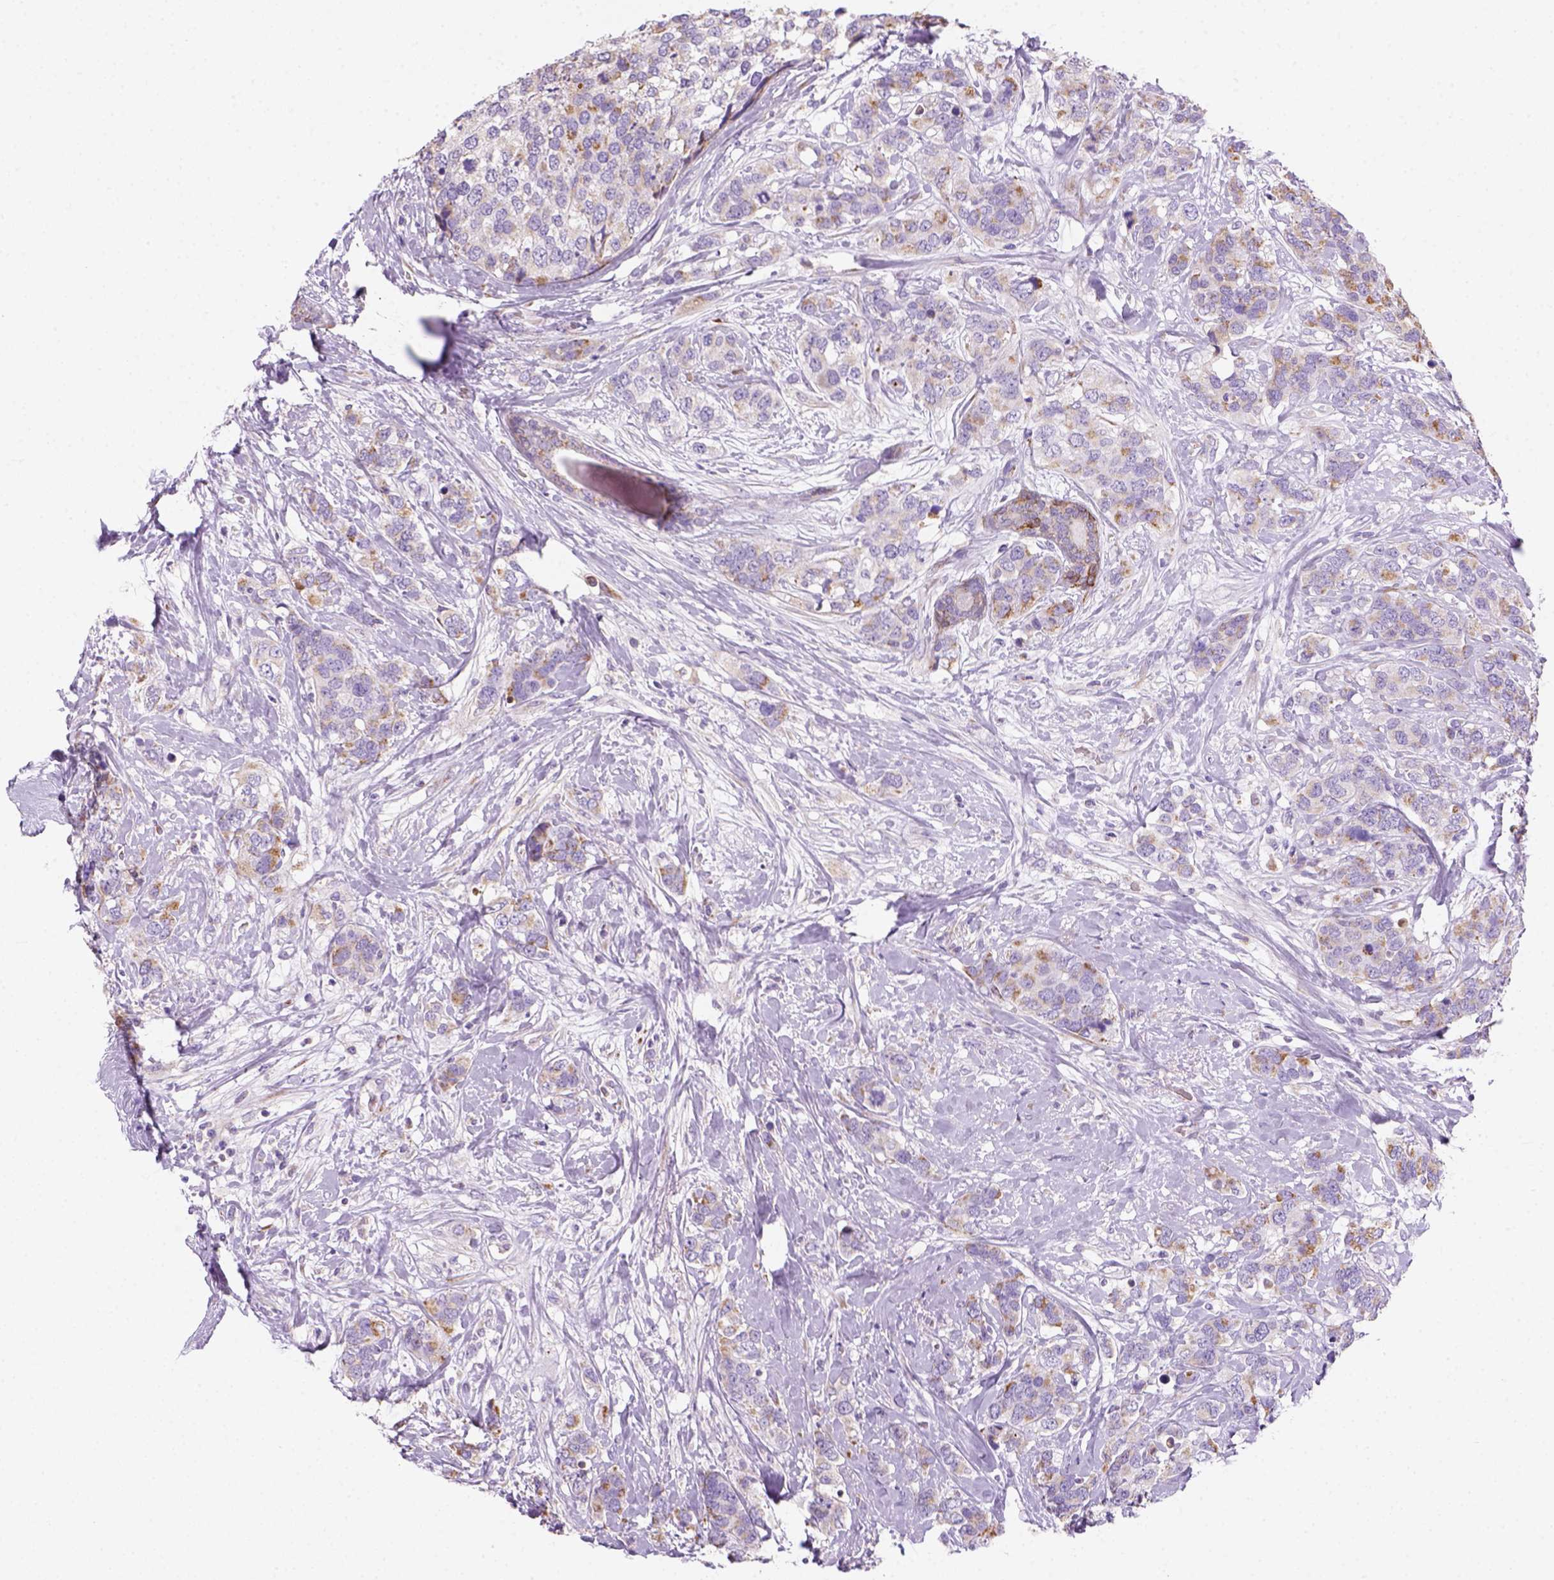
{"staining": {"intensity": "weak", "quantity": "25%-75%", "location": "cytoplasmic/membranous"}, "tissue": "breast cancer", "cell_type": "Tumor cells", "image_type": "cancer", "snomed": [{"axis": "morphology", "description": "Lobular carcinoma"}, {"axis": "topography", "description": "Breast"}], "caption": "Breast cancer (lobular carcinoma) stained for a protein demonstrates weak cytoplasmic/membranous positivity in tumor cells.", "gene": "CES2", "patient": {"sex": "female", "age": 59}}